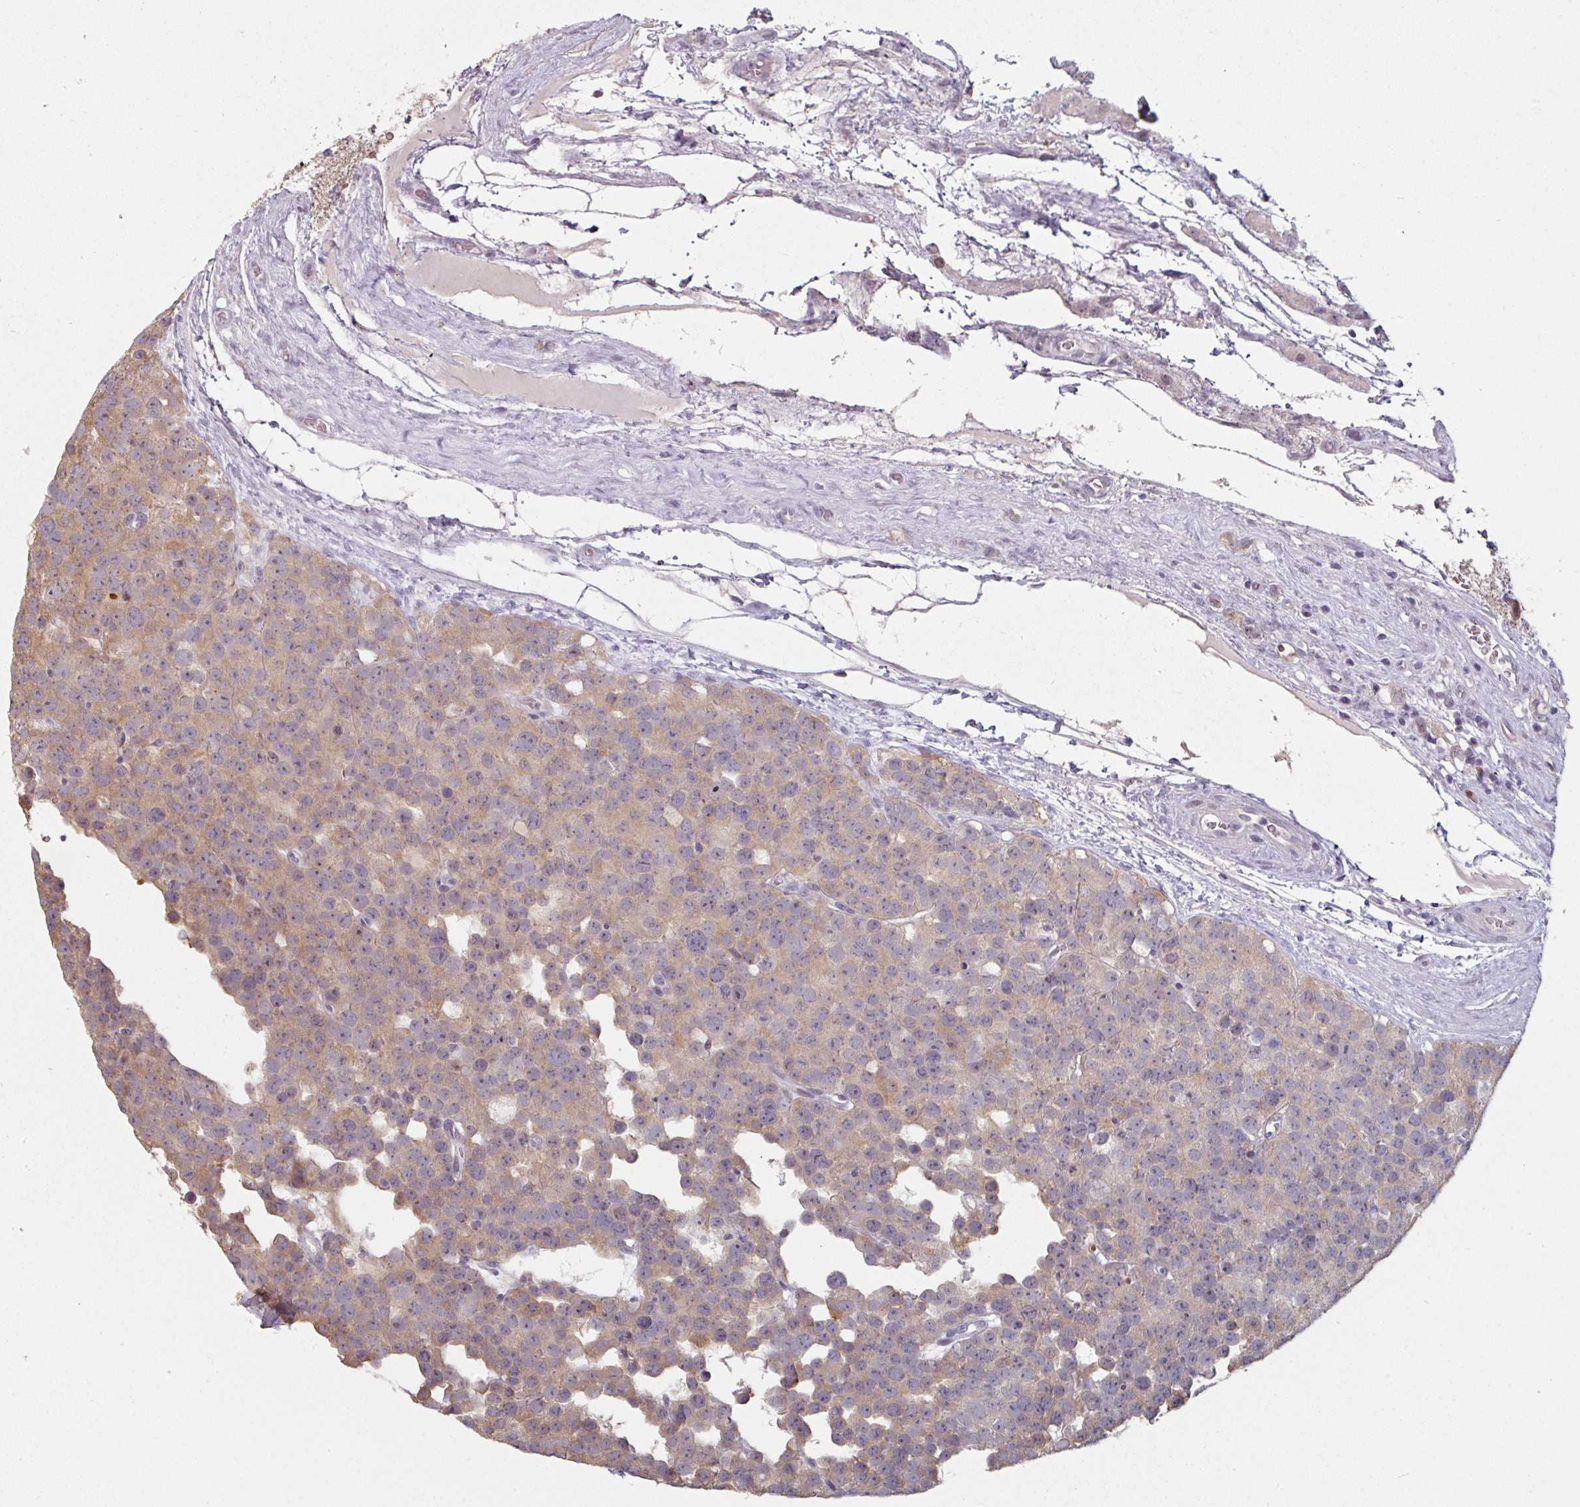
{"staining": {"intensity": "weak", "quantity": "25%-75%", "location": "cytoplasmic/membranous"}, "tissue": "testis cancer", "cell_type": "Tumor cells", "image_type": "cancer", "snomed": [{"axis": "morphology", "description": "Seminoma, NOS"}, {"axis": "topography", "description": "Testis"}], "caption": "Immunohistochemistry (IHC) staining of testis cancer (seminoma), which shows low levels of weak cytoplasmic/membranous staining in about 25%-75% of tumor cells indicating weak cytoplasmic/membranous protein positivity. The staining was performed using DAB (brown) for protein detection and nuclei were counterstained in hematoxylin (blue).", "gene": "ZBTB6", "patient": {"sex": "male", "age": 71}}